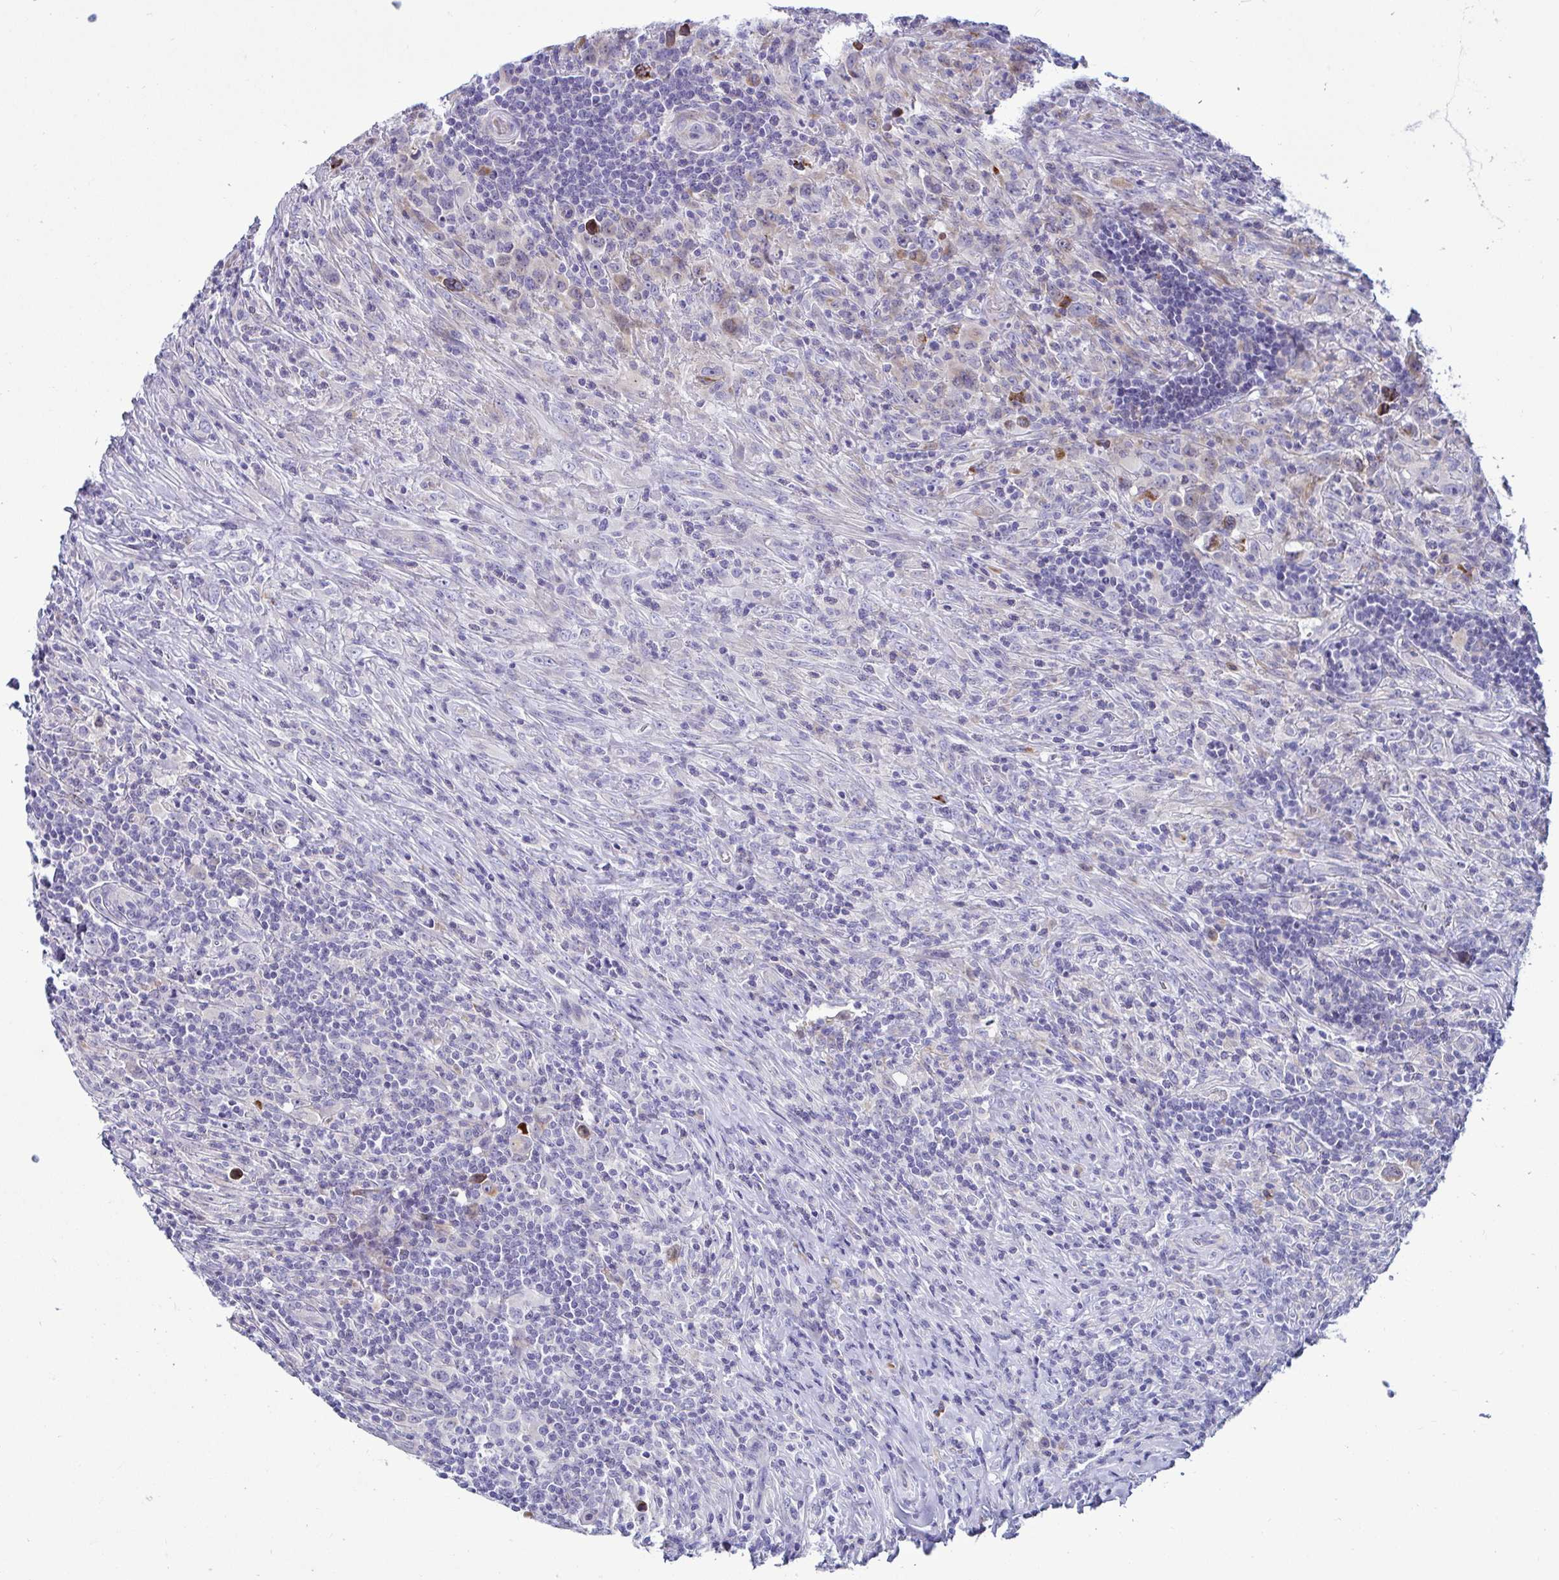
{"staining": {"intensity": "weak", "quantity": "<25%", "location": "cytoplasmic/membranous"}, "tissue": "lymphoma", "cell_type": "Tumor cells", "image_type": "cancer", "snomed": [{"axis": "morphology", "description": "Hodgkin's disease, NOS"}, {"axis": "topography", "description": "Lymph node"}], "caption": "Immunohistochemical staining of lymphoma demonstrates no significant positivity in tumor cells.", "gene": "TFPI2", "patient": {"sex": "female", "age": 18}}